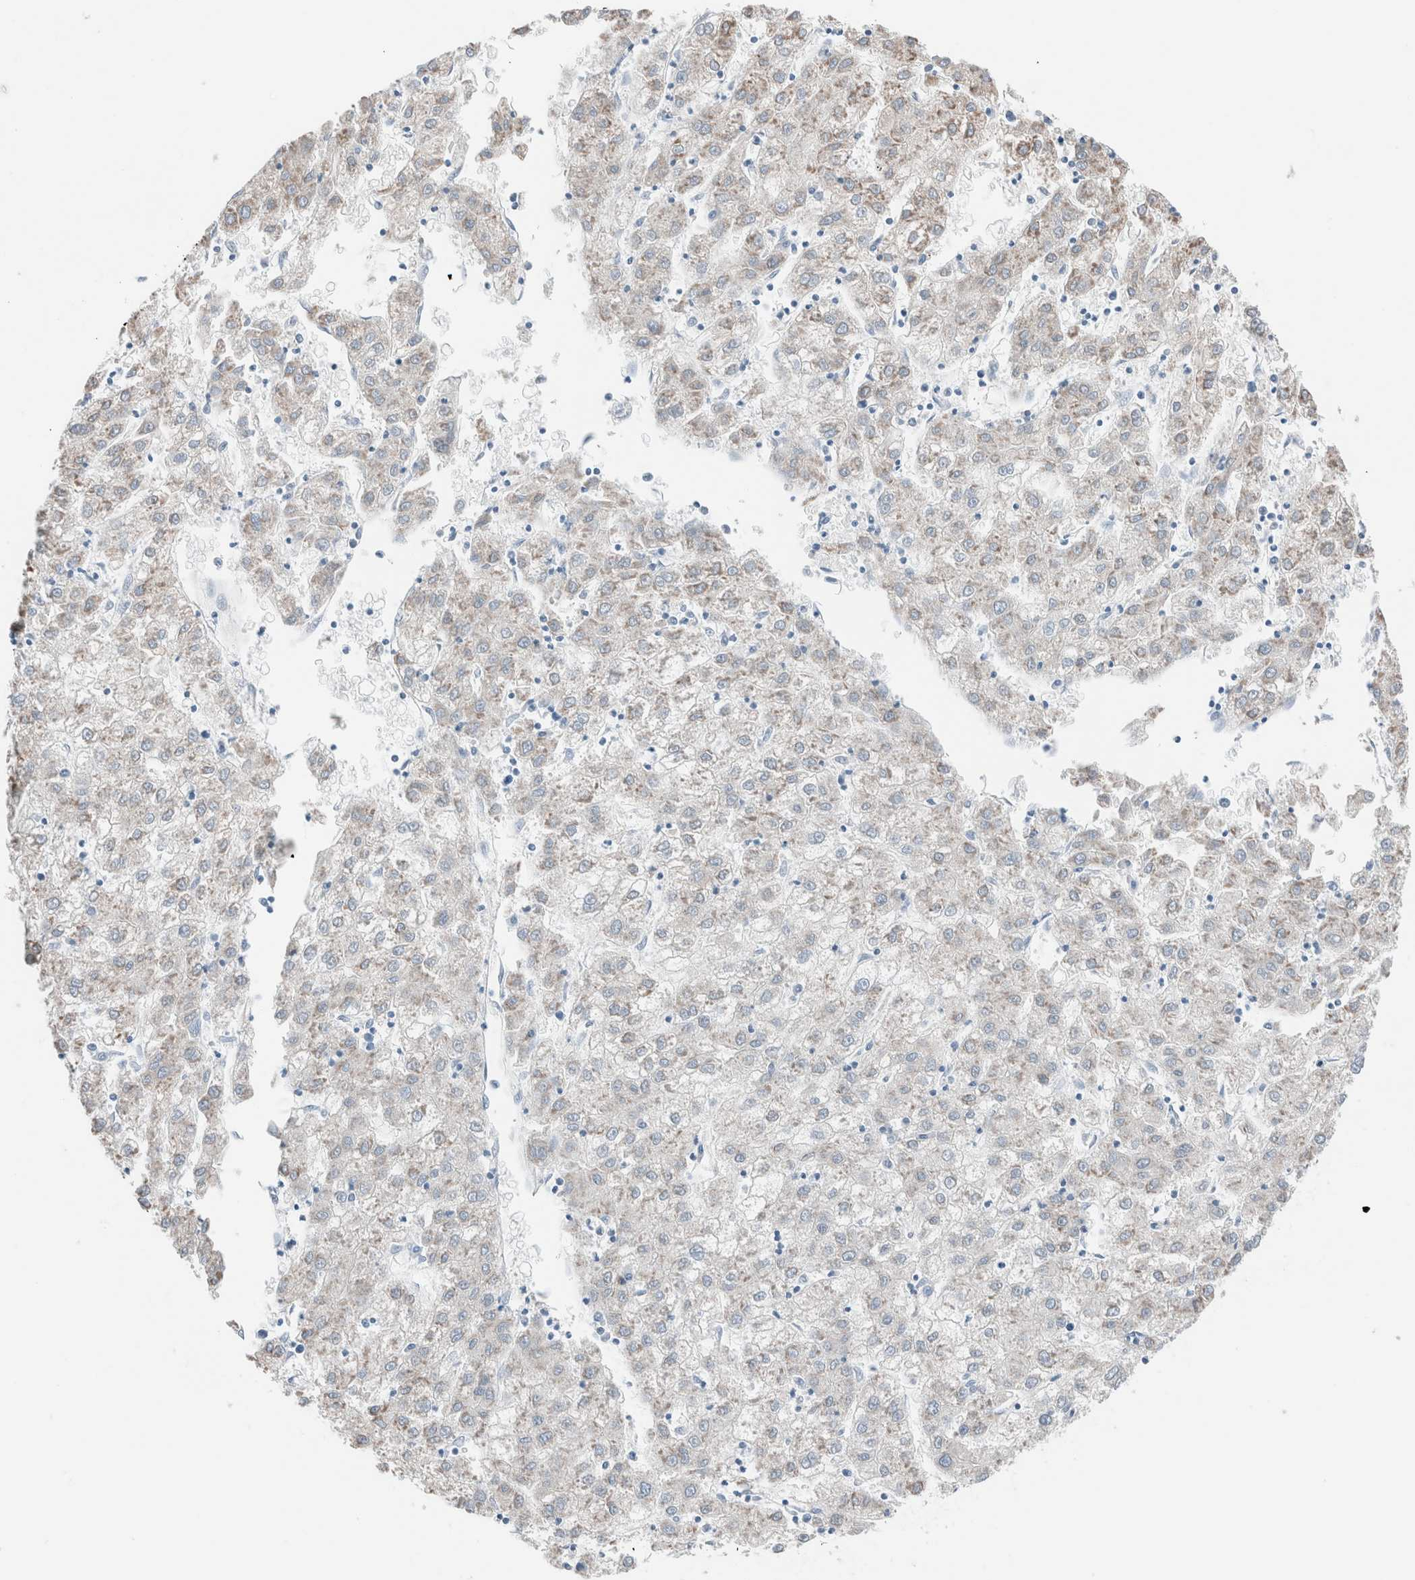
{"staining": {"intensity": "weak", "quantity": "25%-75%", "location": "cytoplasmic/membranous"}, "tissue": "liver cancer", "cell_type": "Tumor cells", "image_type": "cancer", "snomed": [{"axis": "morphology", "description": "Carcinoma, Hepatocellular, NOS"}, {"axis": "topography", "description": "Liver"}], "caption": "The image demonstrates staining of liver cancer, revealing weak cytoplasmic/membranous protein expression (brown color) within tumor cells.", "gene": "CASC3", "patient": {"sex": "male", "age": 72}}